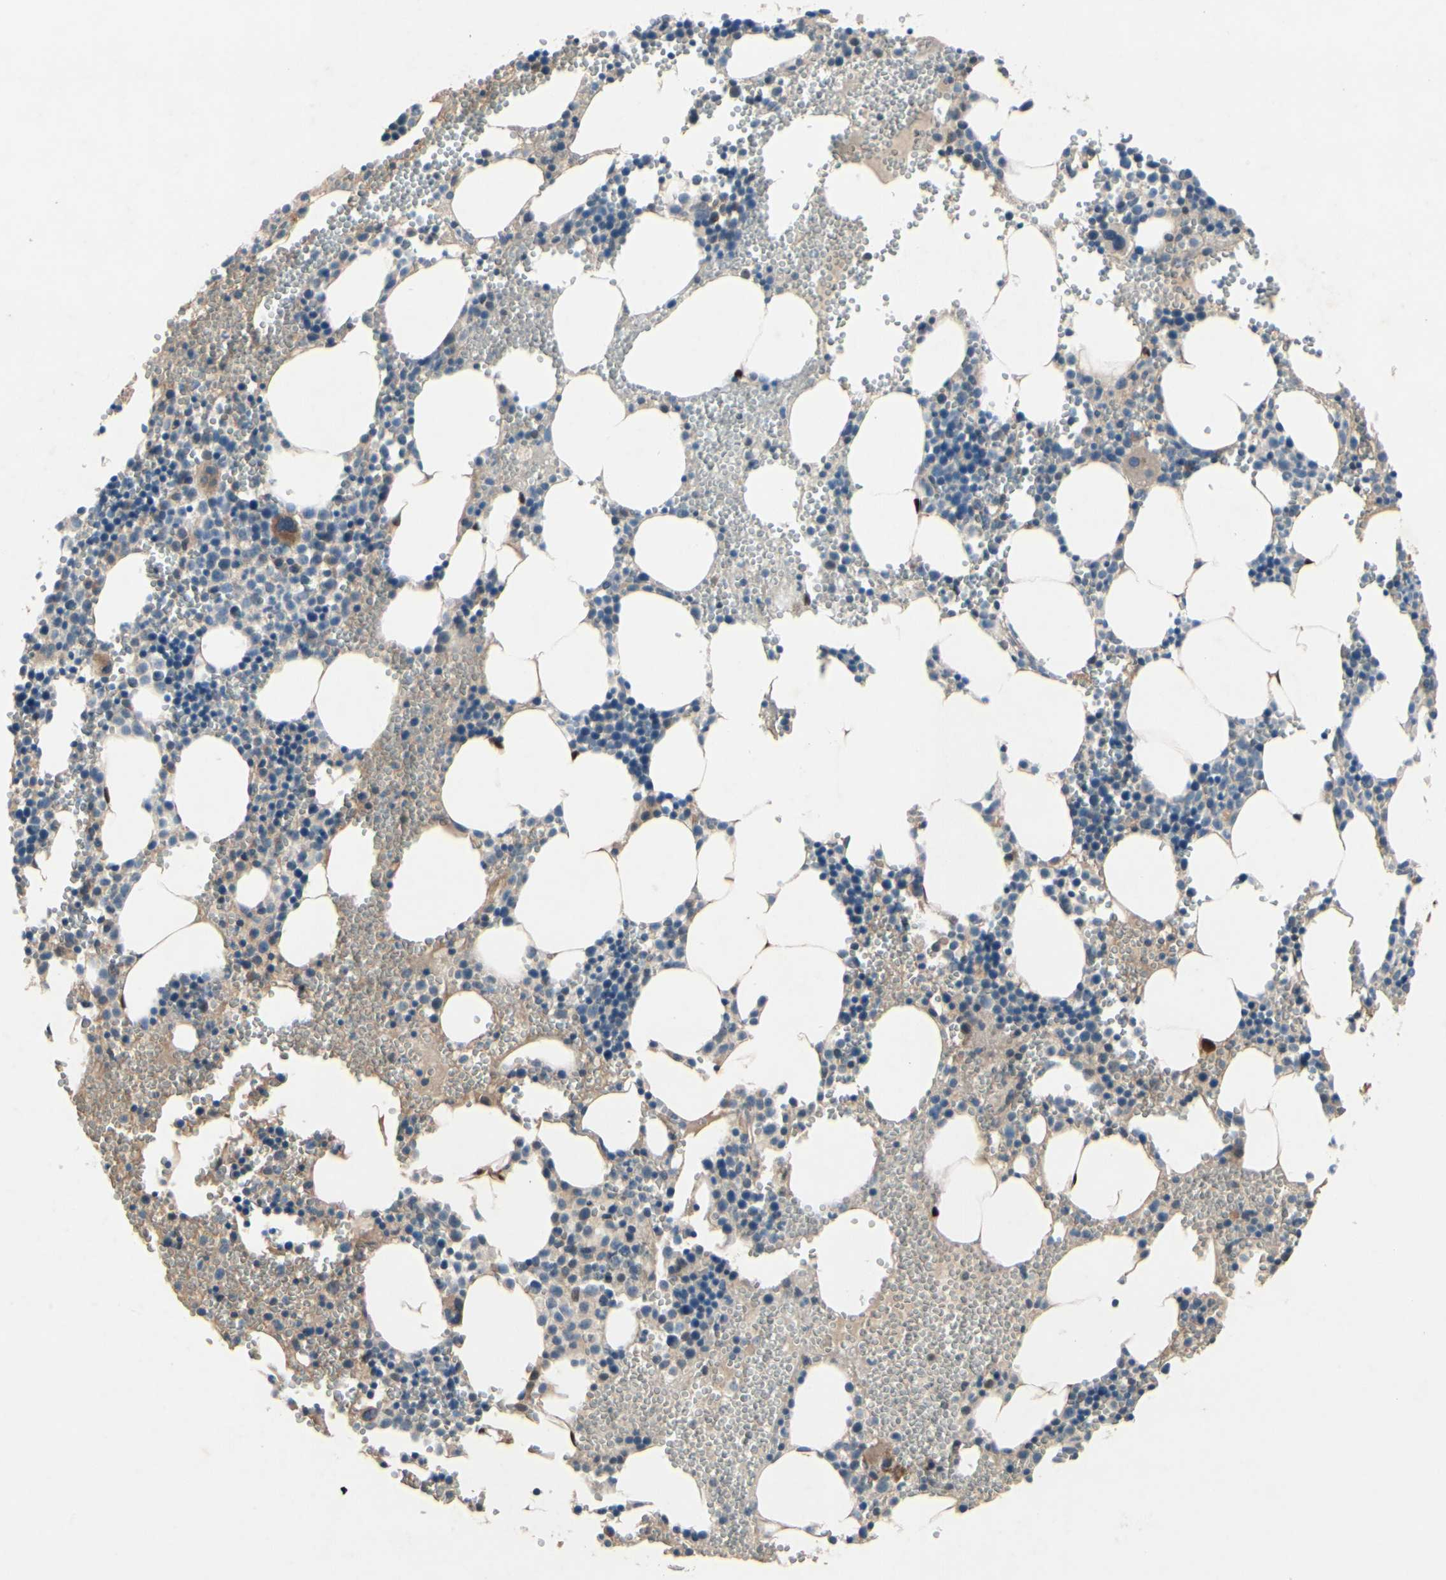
{"staining": {"intensity": "weak", "quantity": "<25%", "location": "cytoplasmic/membranous"}, "tissue": "bone marrow", "cell_type": "Hematopoietic cells", "image_type": "normal", "snomed": [{"axis": "morphology", "description": "Normal tissue, NOS"}, {"axis": "morphology", "description": "Inflammation, NOS"}, {"axis": "topography", "description": "Bone marrow"}], "caption": "The image displays no significant staining in hematopoietic cells of bone marrow.", "gene": "ICAM5", "patient": {"sex": "male", "age": 42}}